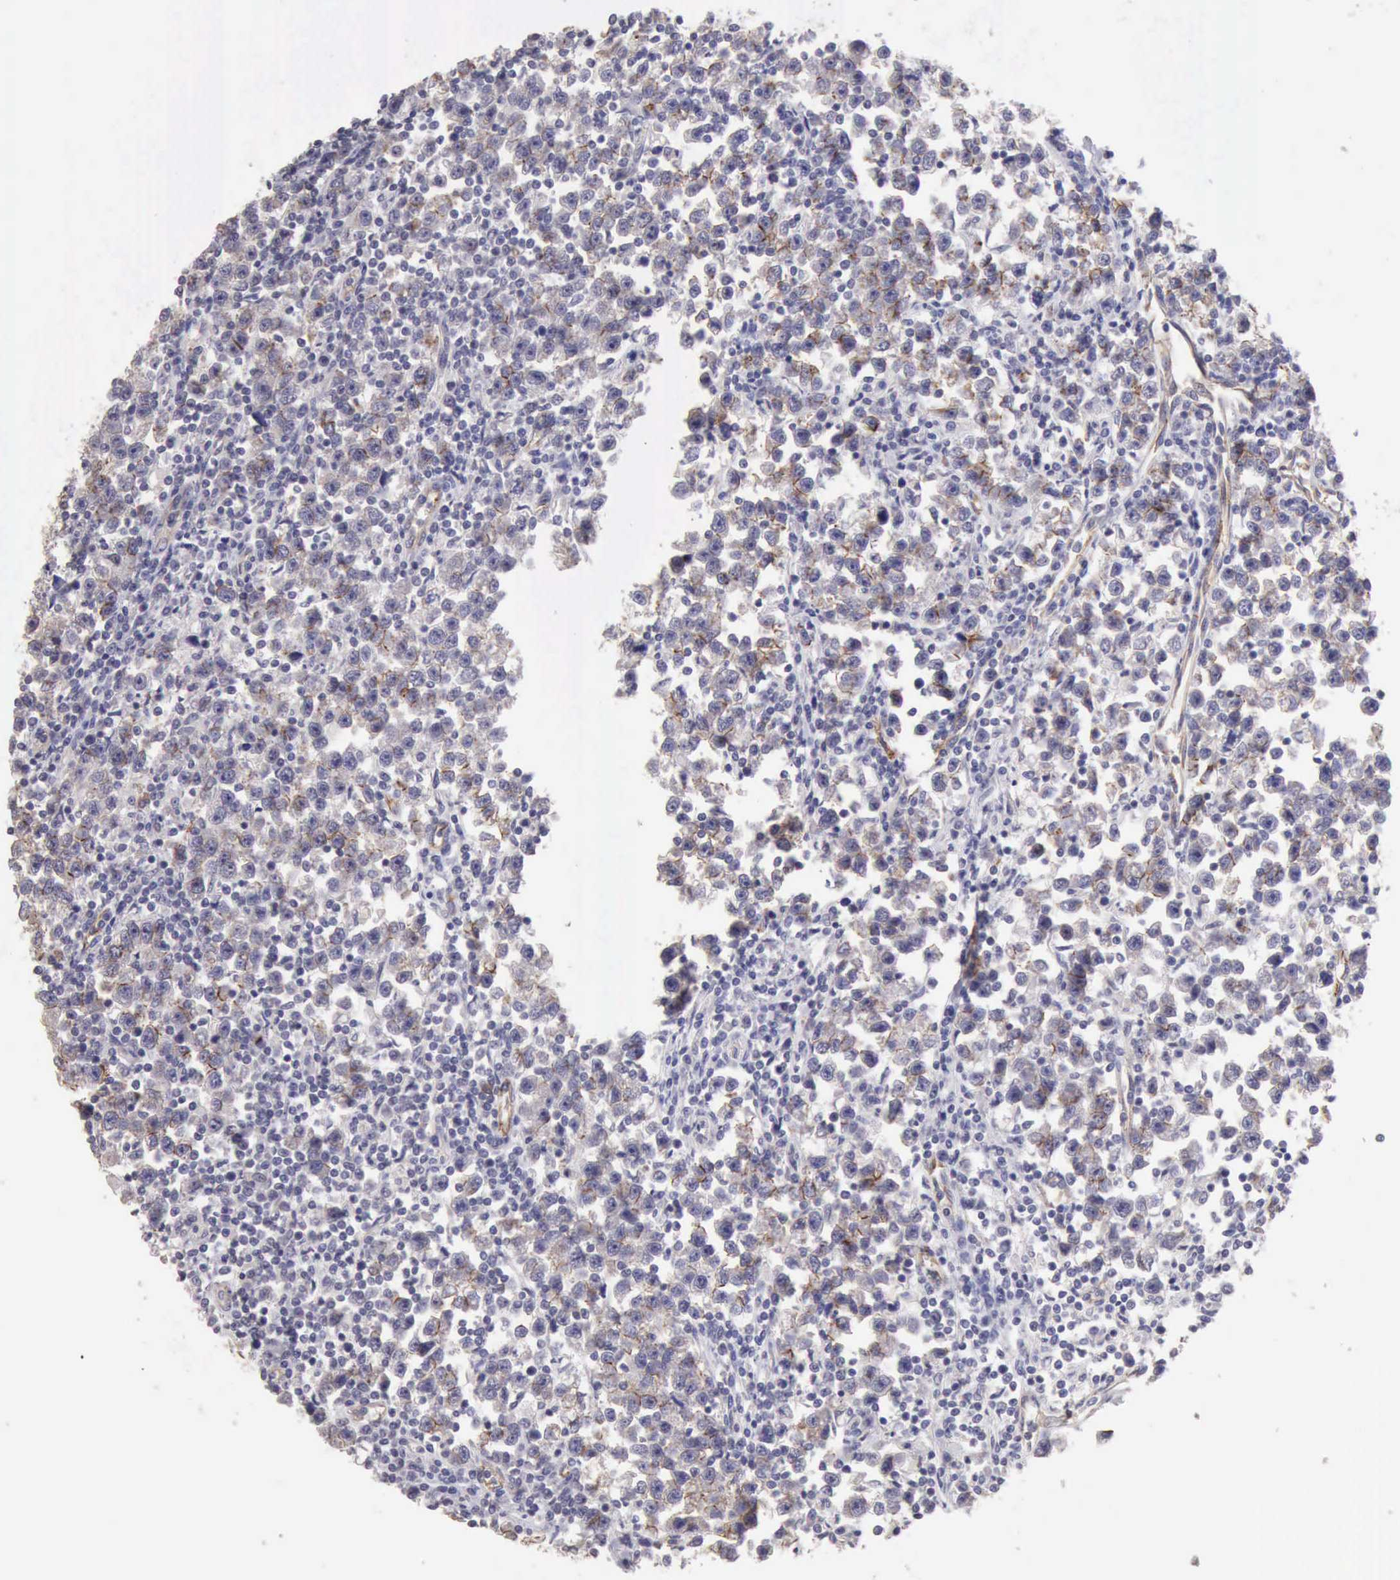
{"staining": {"intensity": "moderate", "quantity": "25%-75%", "location": "cytoplasmic/membranous"}, "tissue": "testis cancer", "cell_type": "Tumor cells", "image_type": "cancer", "snomed": [{"axis": "morphology", "description": "Seminoma, NOS"}, {"axis": "topography", "description": "Testis"}], "caption": "A high-resolution image shows IHC staining of testis cancer (seminoma), which shows moderate cytoplasmic/membranous expression in approximately 25%-75% of tumor cells. The staining was performed using DAB (3,3'-diaminobenzidine), with brown indicating positive protein expression. Nuclei are stained blue with hematoxylin.", "gene": "KCND1", "patient": {"sex": "male", "age": 43}}